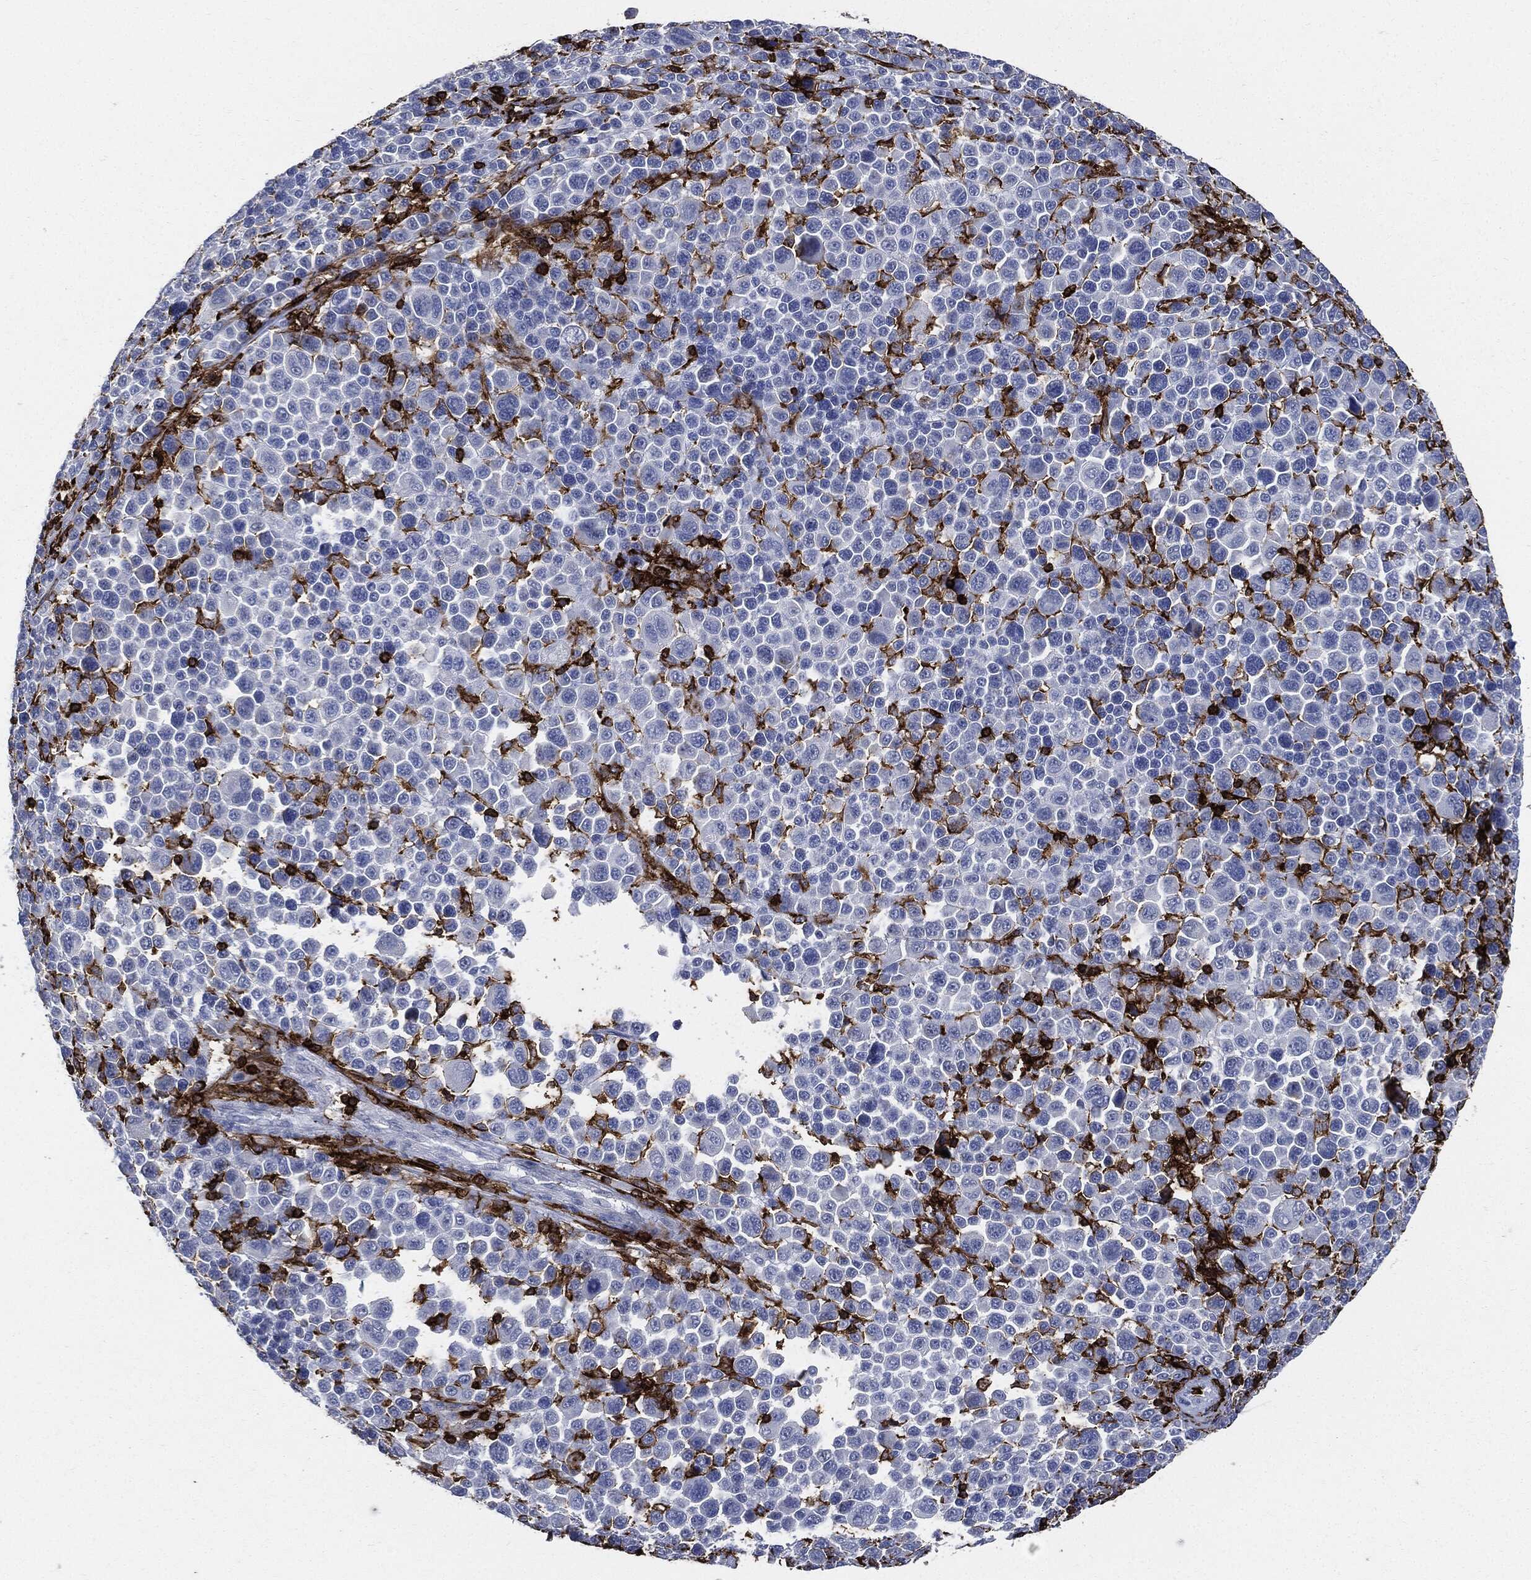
{"staining": {"intensity": "negative", "quantity": "none", "location": "none"}, "tissue": "melanoma", "cell_type": "Tumor cells", "image_type": "cancer", "snomed": [{"axis": "morphology", "description": "Malignant melanoma, NOS"}, {"axis": "topography", "description": "Skin"}], "caption": "IHC photomicrograph of malignant melanoma stained for a protein (brown), which exhibits no expression in tumor cells.", "gene": "PTPRC", "patient": {"sex": "female", "age": 57}}